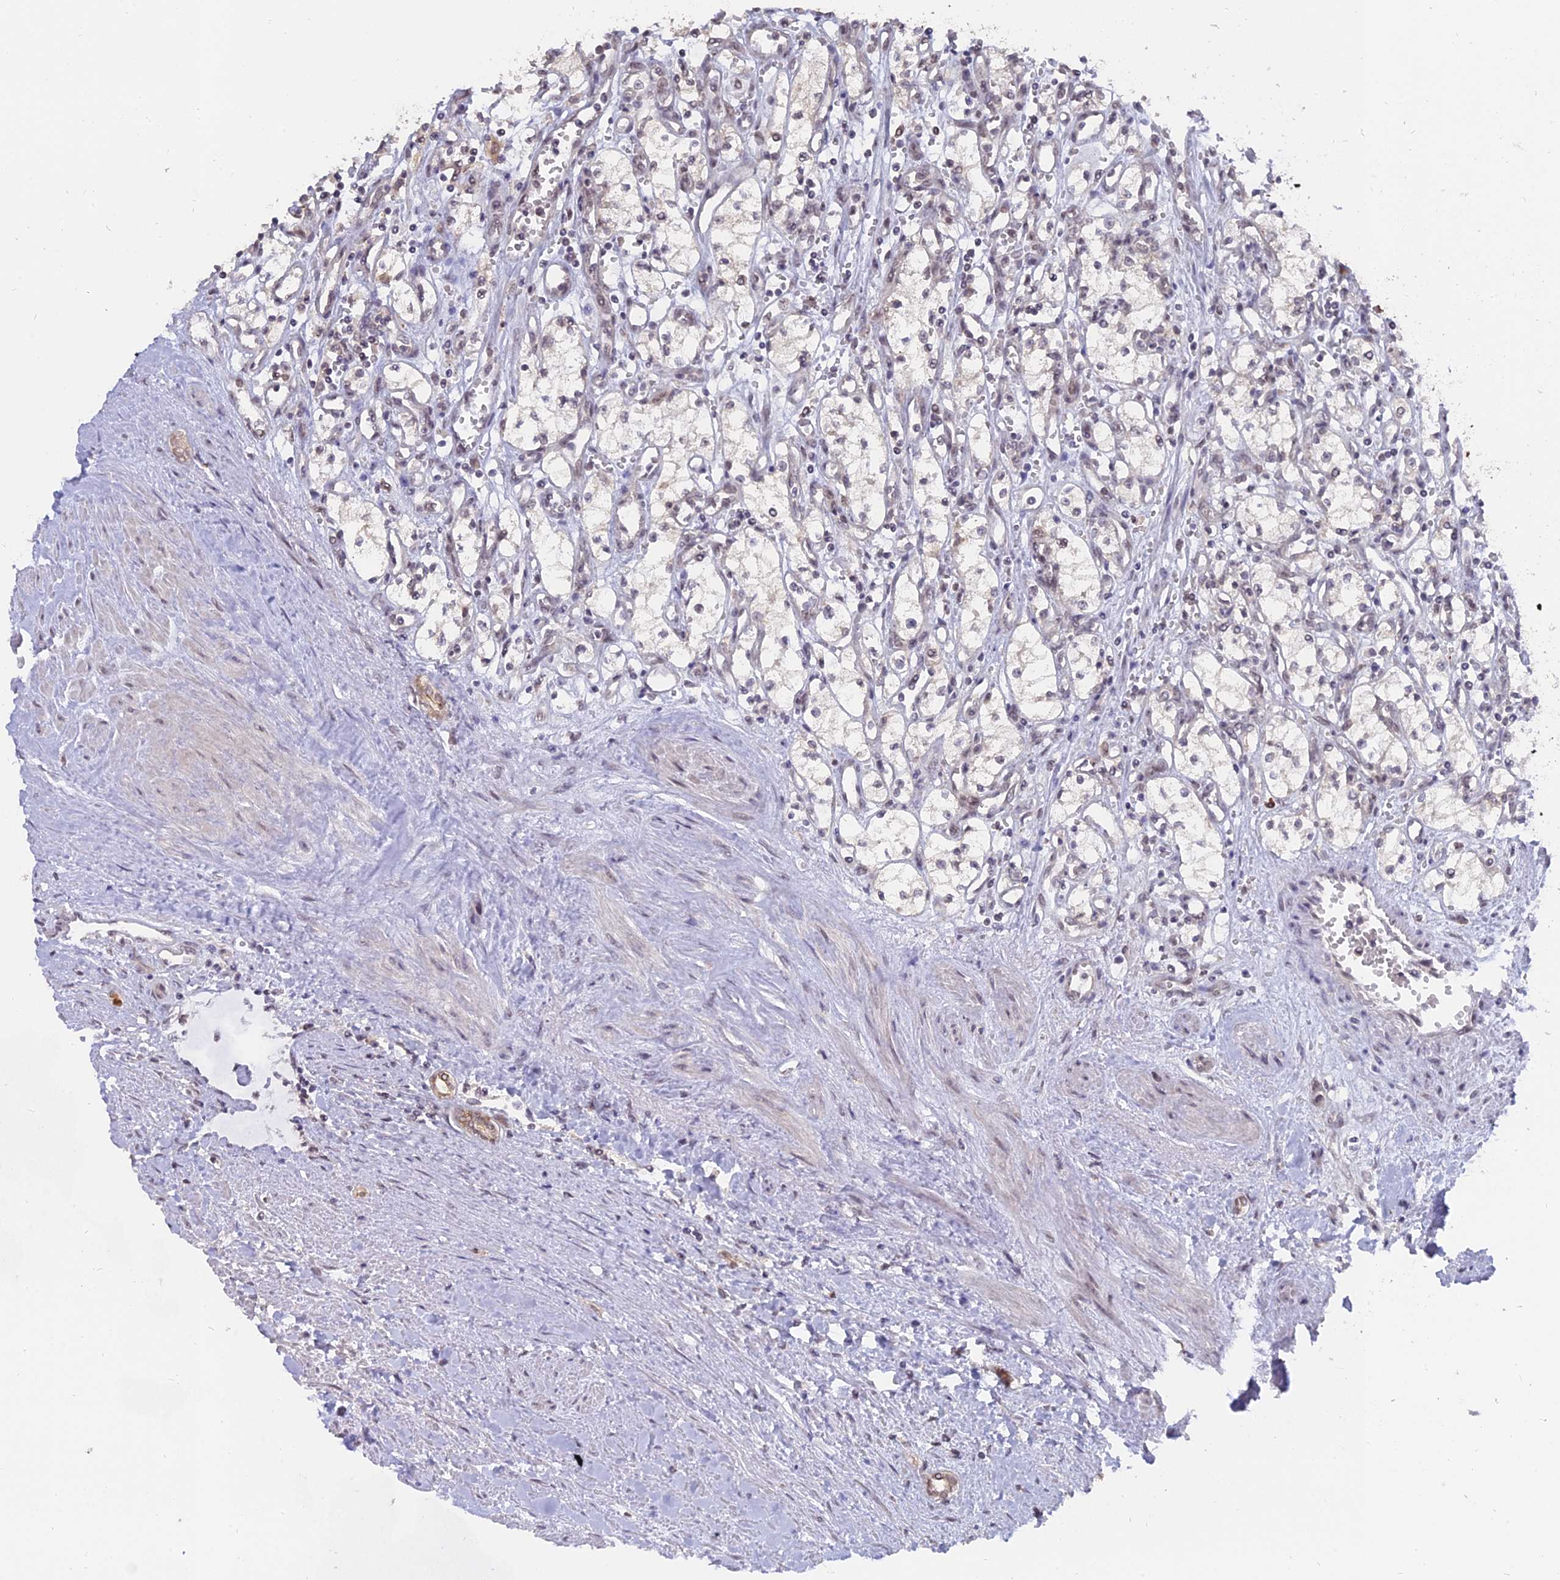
{"staining": {"intensity": "weak", "quantity": "<25%", "location": "nuclear"}, "tissue": "renal cancer", "cell_type": "Tumor cells", "image_type": "cancer", "snomed": [{"axis": "morphology", "description": "Adenocarcinoma, NOS"}, {"axis": "topography", "description": "Kidney"}], "caption": "Tumor cells are negative for protein expression in human renal adenocarcinoma. (Stains: DAB (3,3'-diaminobenzidine) IHC with hematoxylin counter stain, Microscopy: brightfield microscopy at high magnification).", "gene": "NR1H3", "patient": {"sex": "male", "age": 59}}